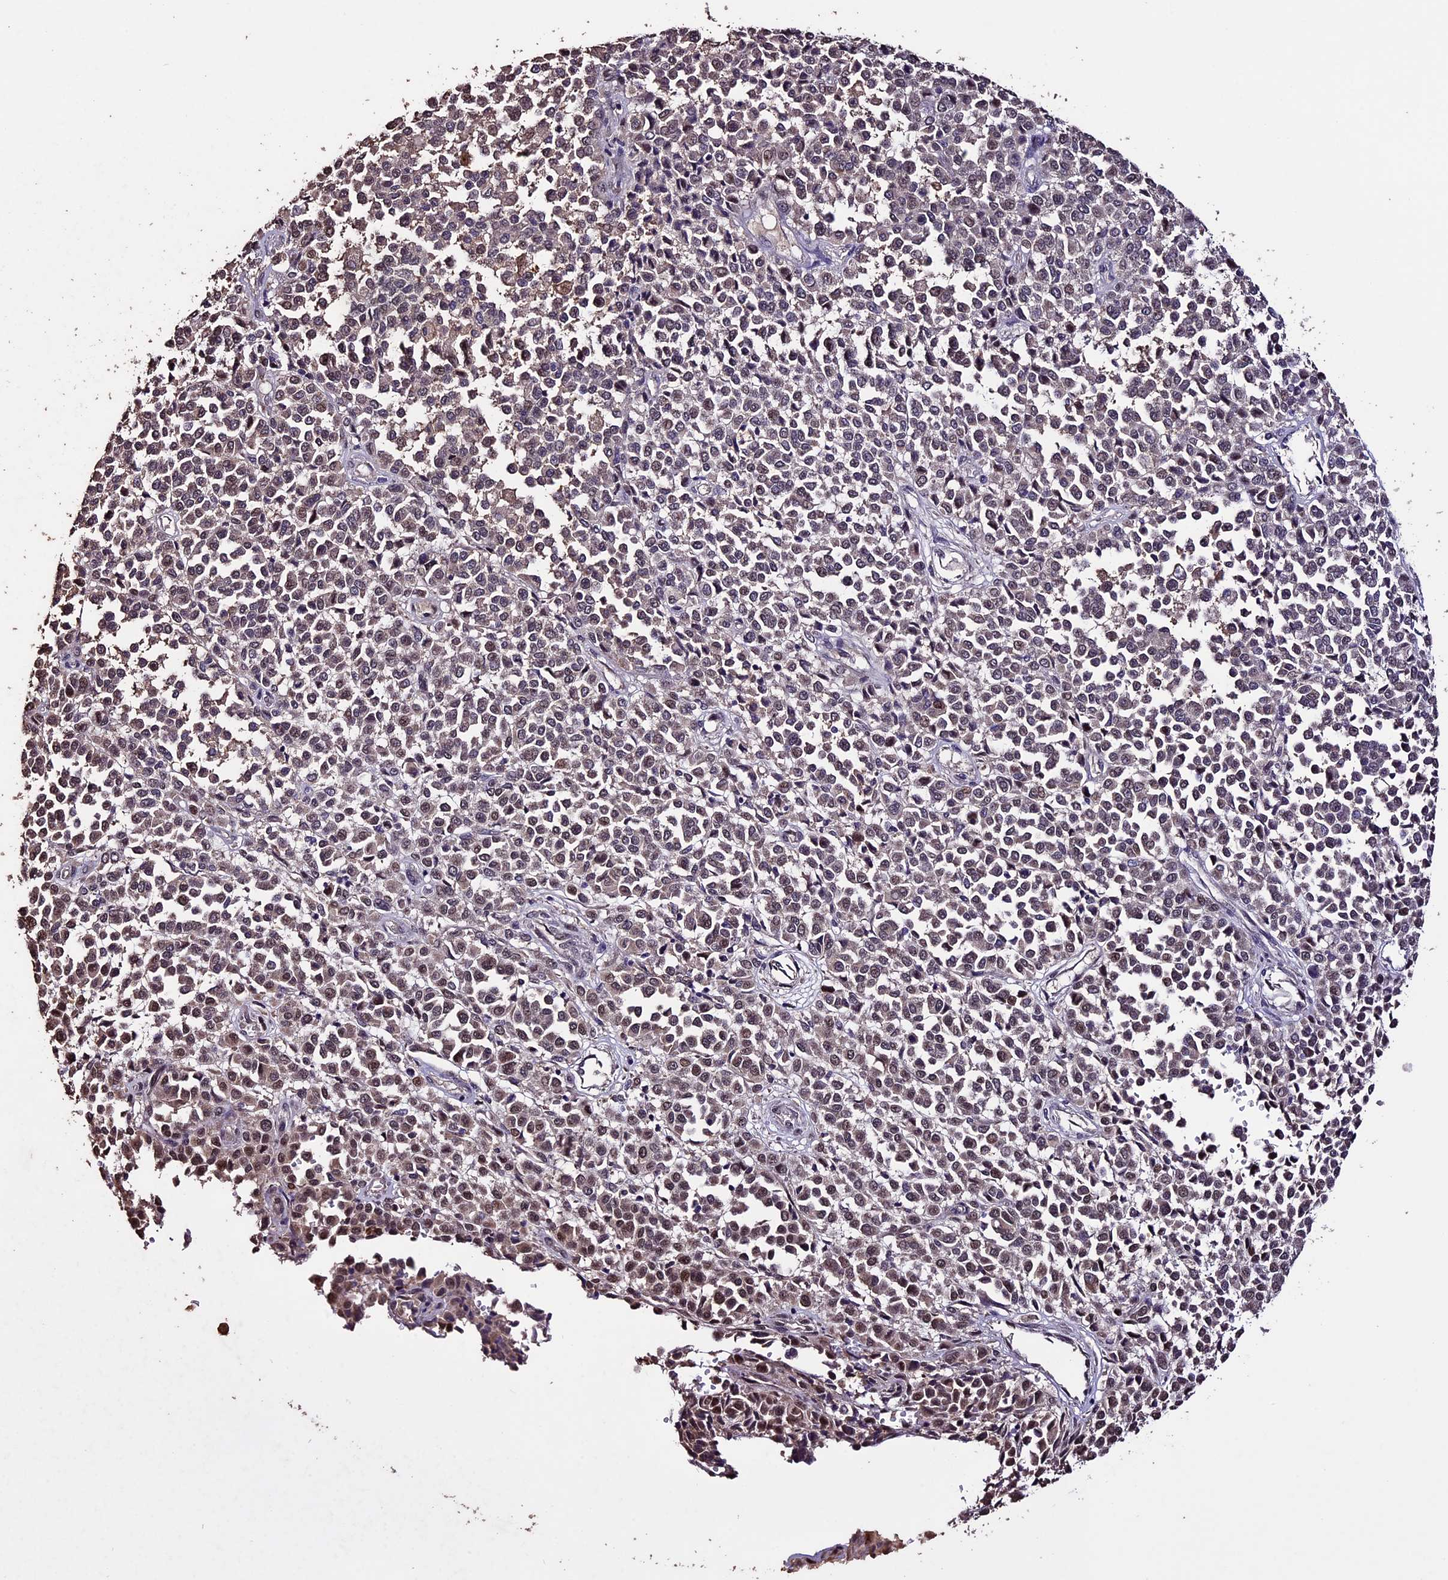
{"staining": {"intensity": "moderate", "quantity": ">75%", "location": "cytoplasmic/membranous,nuclear"}, "tissue": "melanoma", "cell_type": "Tumor cells", "image_type": "cancer", "snomed": [{"axis": "morphology", "description": "Malignant melanoma, Metastatic site"}, {"axis": "topography", "description": "Pancreas"}], "caption": "This is an image of IHC staining of melanoma, which shows moderate positivity in the cytoplasmic/membranous and nuclear of tumor cells.", "gene": "DIS3L", "patient": {"sex": "female", "age": 30}}